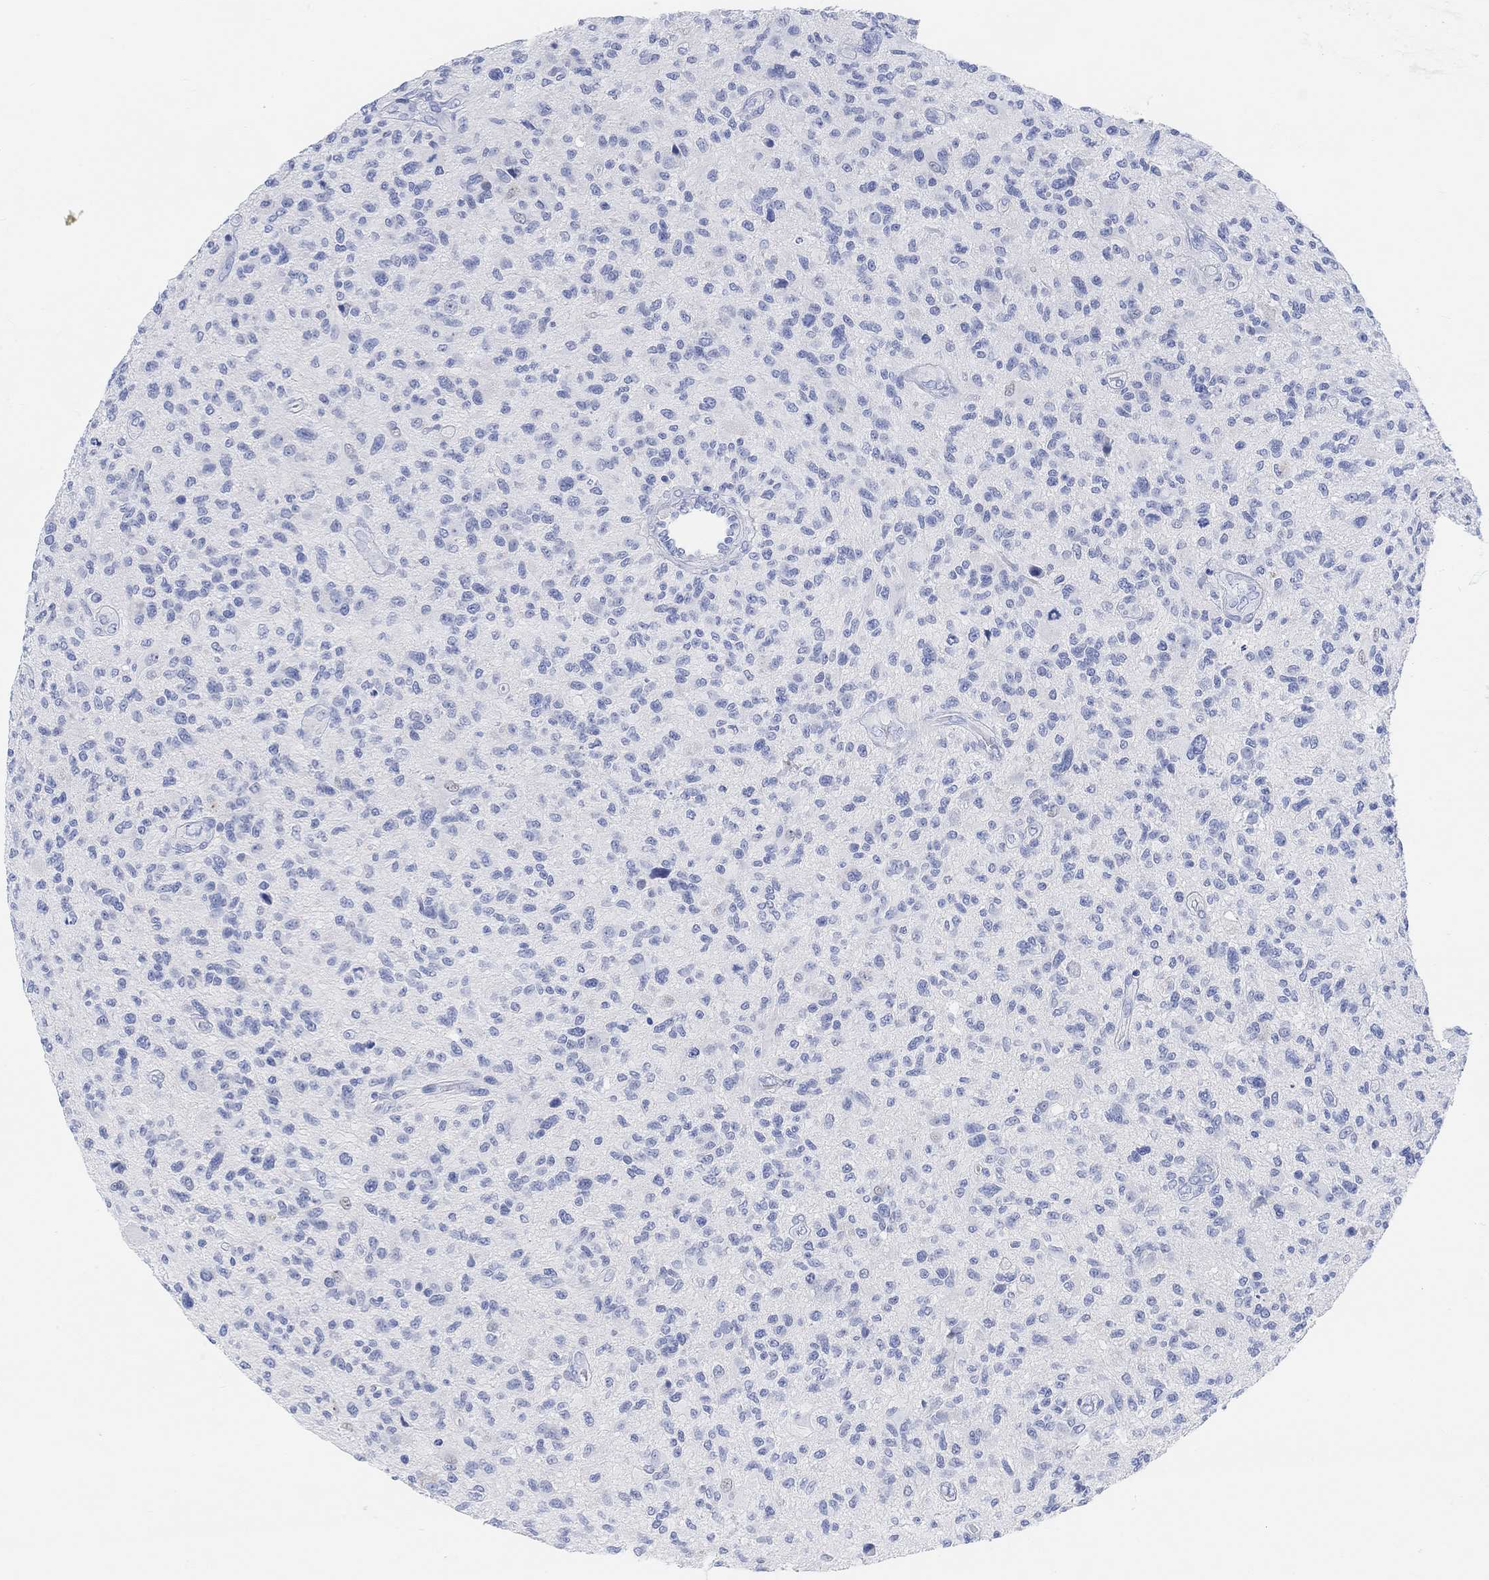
{"staining": {"intensity": "negative", "quantity": "none", "location": "none"}, "tissue": "glioma", "cell_type": "Tumor cells", "image_type": "cancer", "snomed": [{"axis": "morphology", "description": "Glioma, malignant, High grade"}, {"axis": "topography", "description": "Brain"}], "caption": "Histopathology image shows no significant protein staining in tumor cells of malignant glioma (high-grade). (DAB (3,3'-diaminobenzidine) immunohistochemistry (IHC) with hematoxylin counter stain).", "gene": "ENO4", "patient": {"sex": "male", "age": 47}}